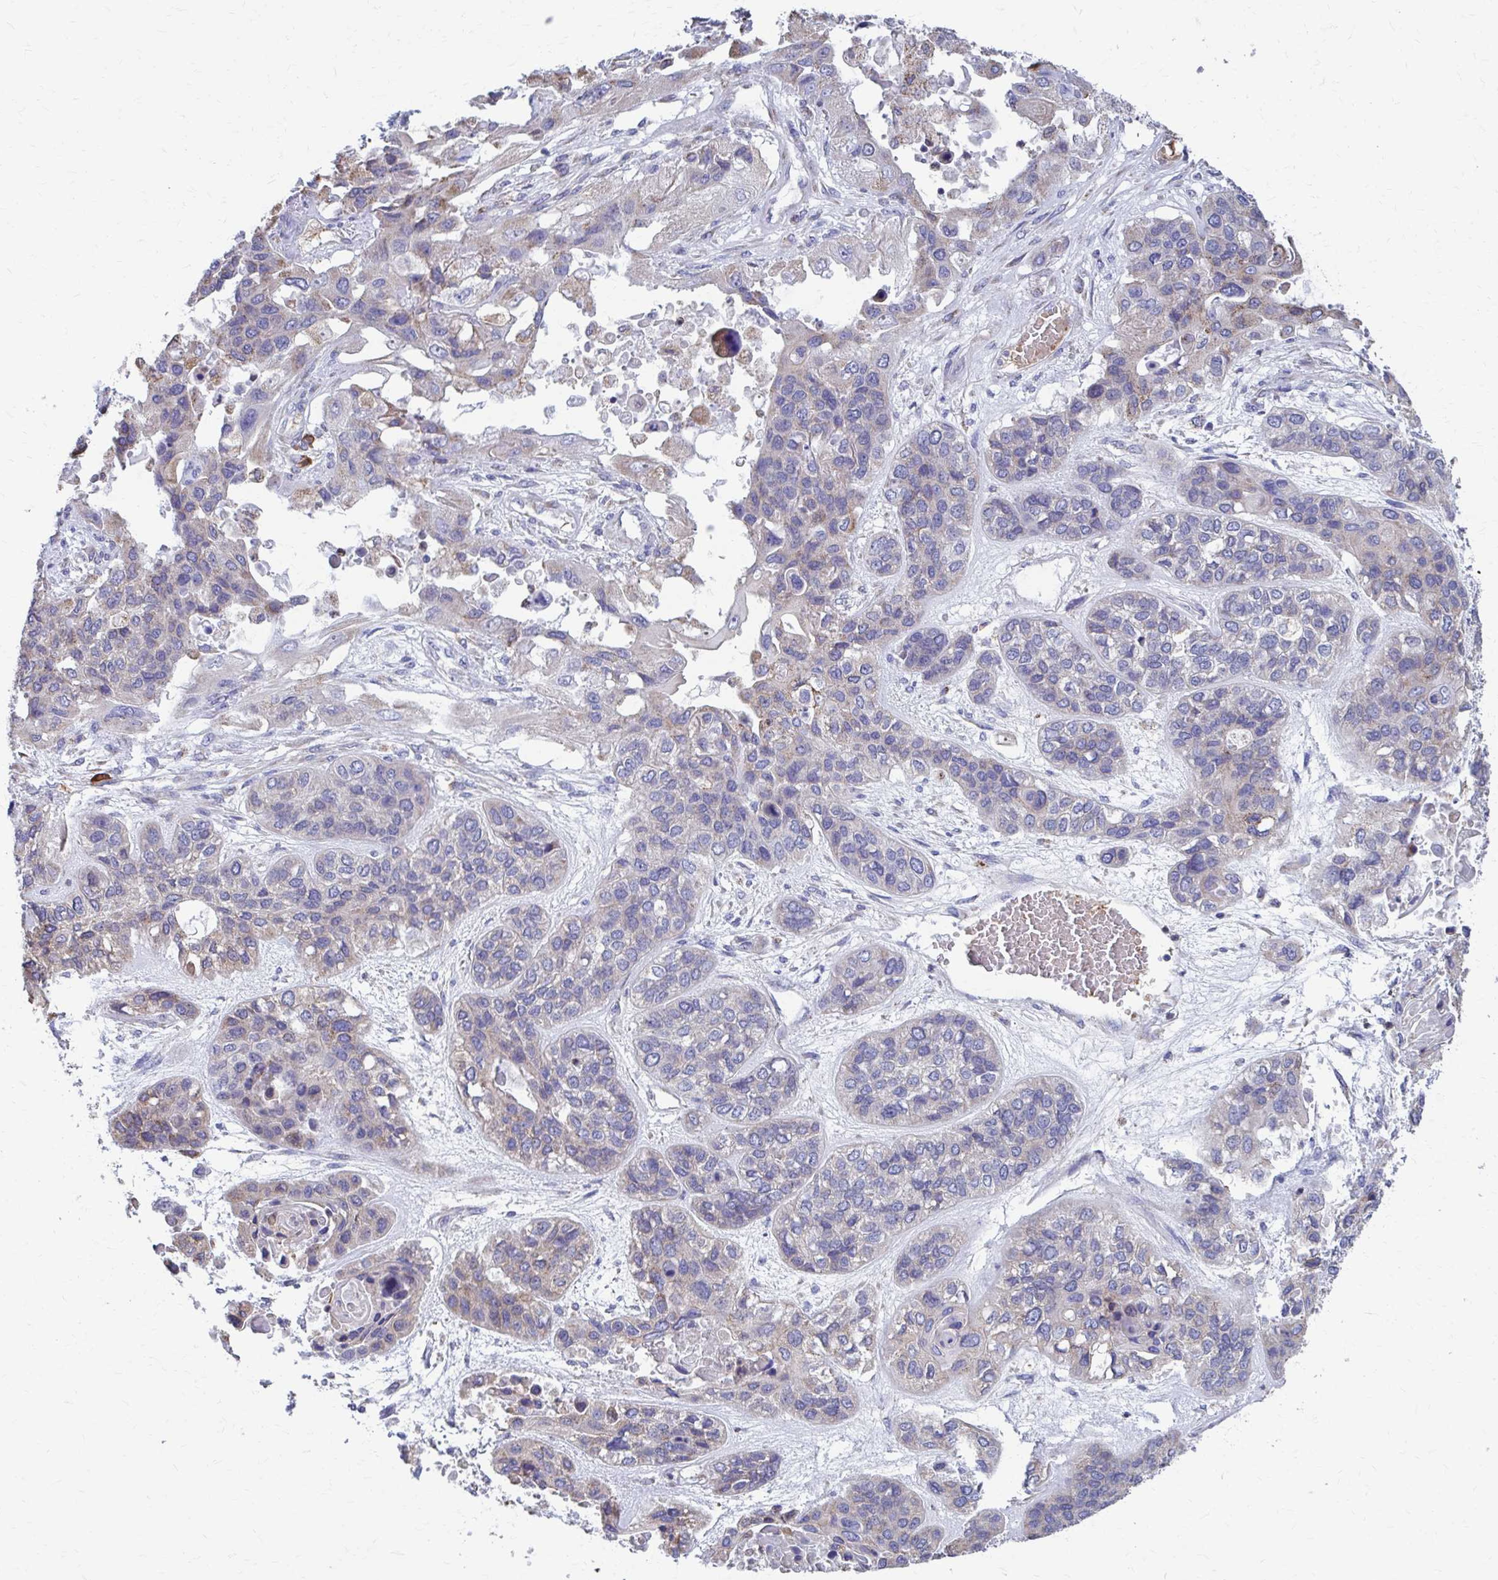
{"staining": {"intensity": "negative", "quantity": "none", "location": "none"}, "tissue": "lung cancer", "cell_type": "Tumor cells", "image_type": "cancer", "snomed": [{"axis": "morphology", "description": "Squamous cell carcinoma, NOS"}, {"axis": "topography", "description": "Lung"}], "caption": "IHC histopathology image of neoplastic tissue: squamous cell carcinoma (lung) stained with DAB demonstrates no significant protein staining in tumor cells.", "gene": "FKBP2", "patient": {"sex": "female", "age": 70}}